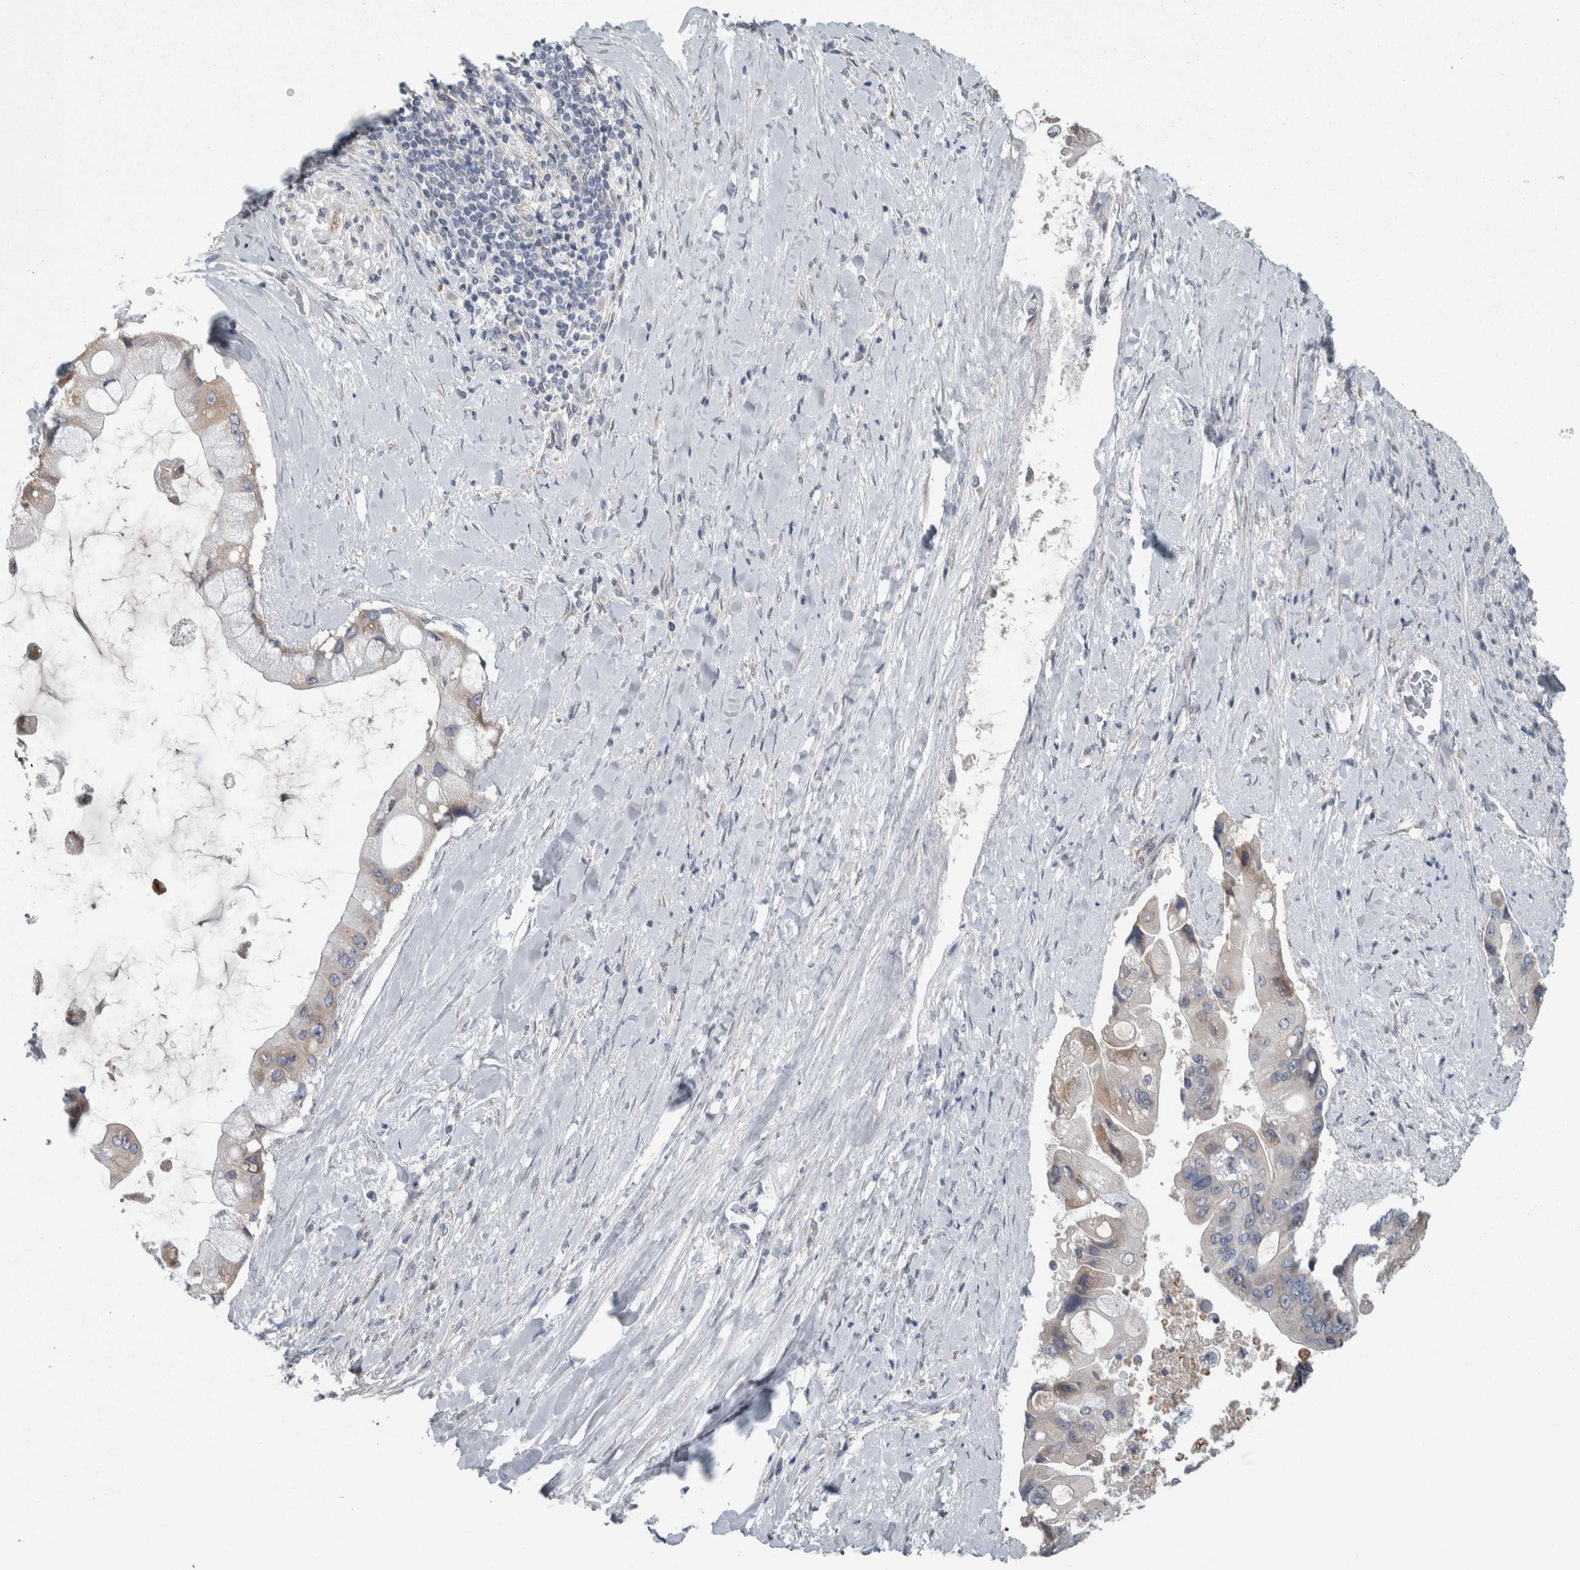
{"staining": {"intensity": "weak", "quantity": "<25%", "location": "cytoplasmic/membranous"}, "tissue": "liver cancer", "cell_type": "Tumor cells", "image_type": "cancer", "snomed": [{"axis": "morphology", "description": "Cholangiocarcinoma"}, {"axis": "topography", "description": "Liver"}], "caption": "Tumor cells are negative for protein expression in human cholangiocarcinoma (liver).", "gene": "SIGMAR1", "patient": {"sex": "male", "age": 50}}